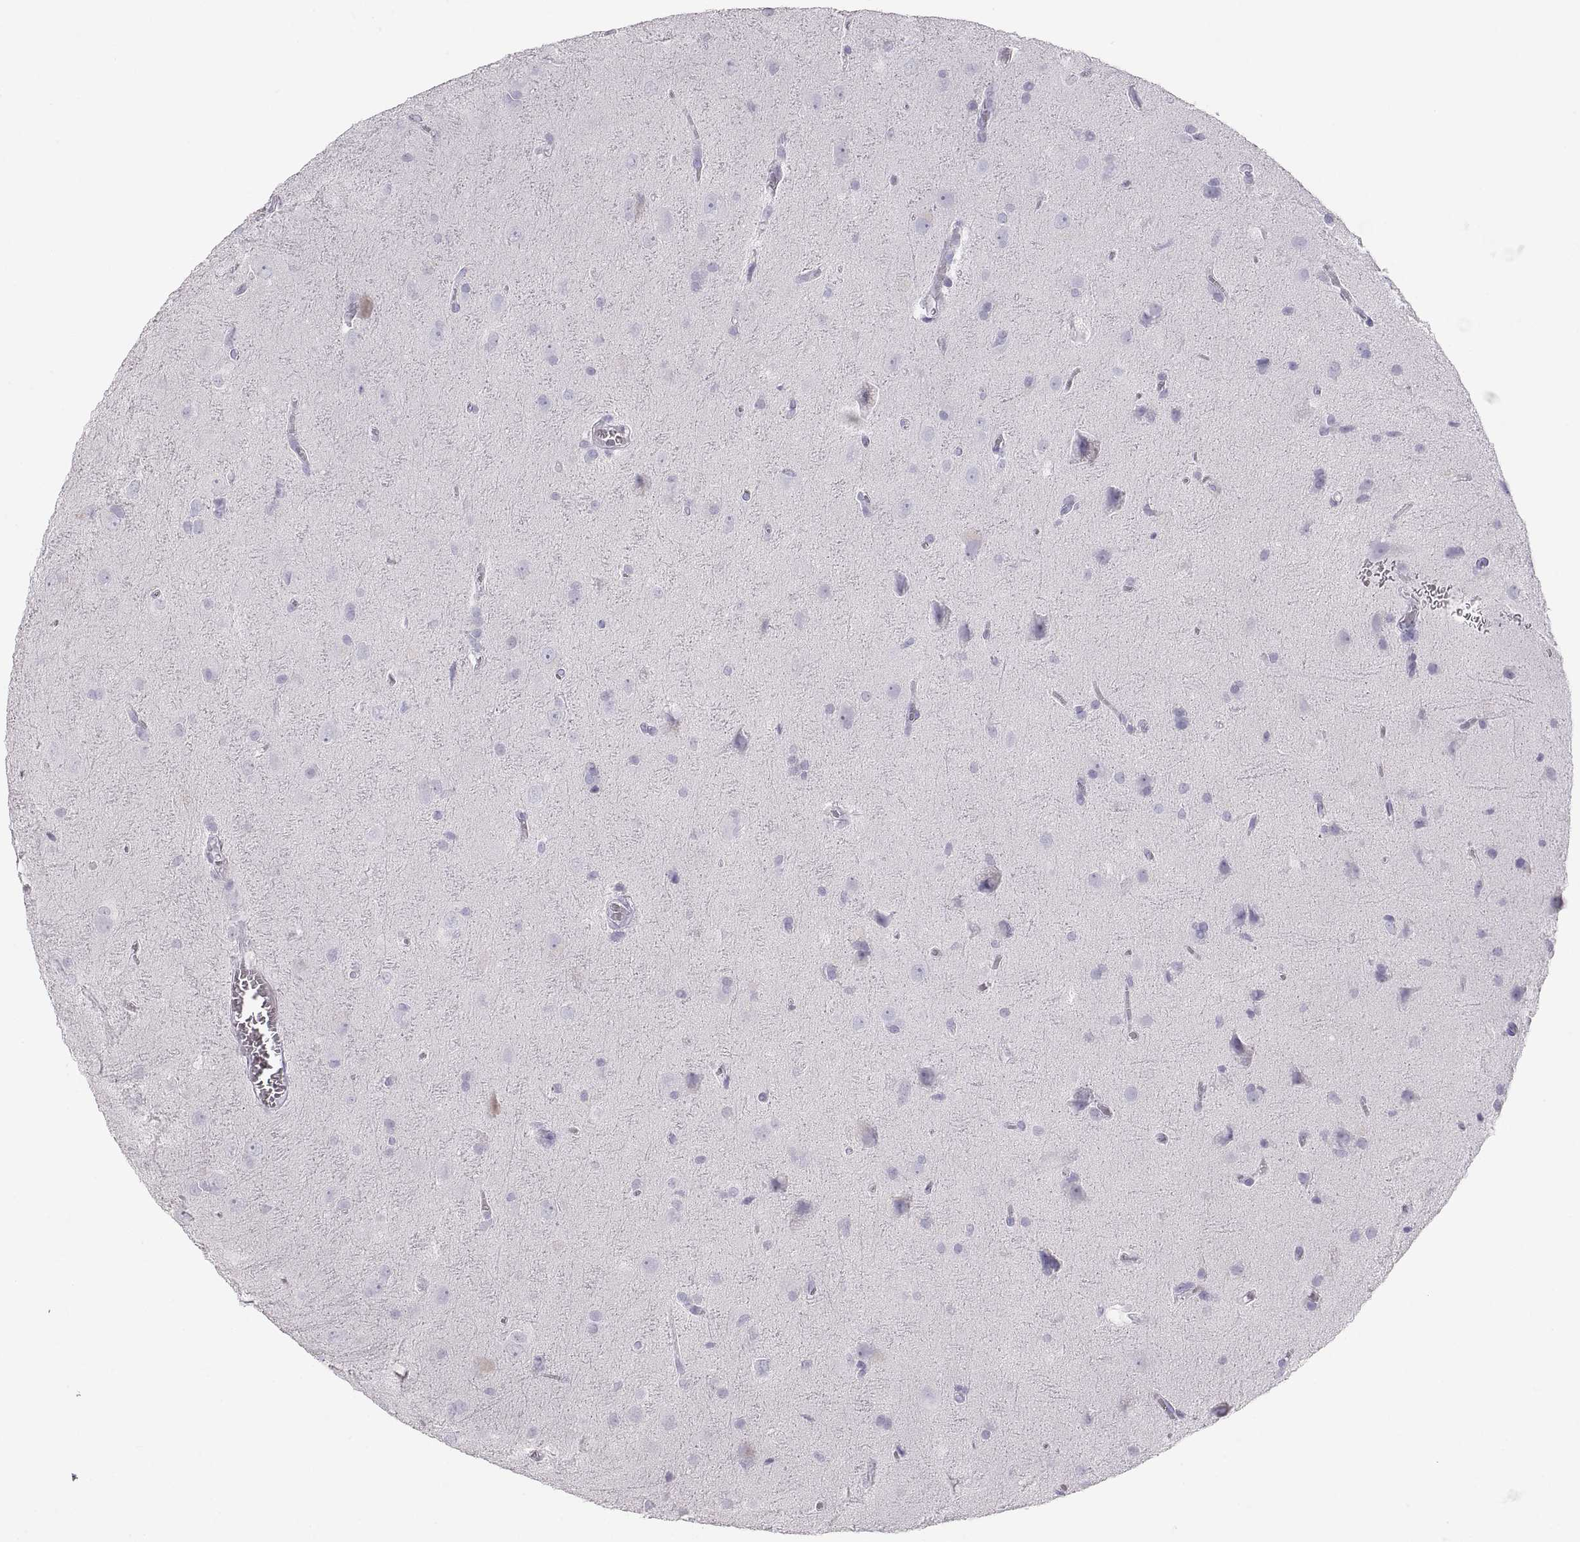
{"staining": {"intensity": "negative", "quantity": "none", "location": "none"}, "tissue": "glioma", "cell_type": "Tumor cells", "image_type": "cancer", "snomed": [{"axis": "morphology", "description": "Glioma, malignant, Low grade"}, {"axis": "topography", "description": "Brain"}], "caption": "Immunohistochemistry micrograph of malignant glioma (low-grade) stained for a protein (brown), which exhibits no staining in tumor cells. (Brightfield microscopy of DAB (3,3'-diaminobenzidine) IHC at high magnification).", "gene": "SEMG1", "patient": {"sex": "male", "age": 58}}